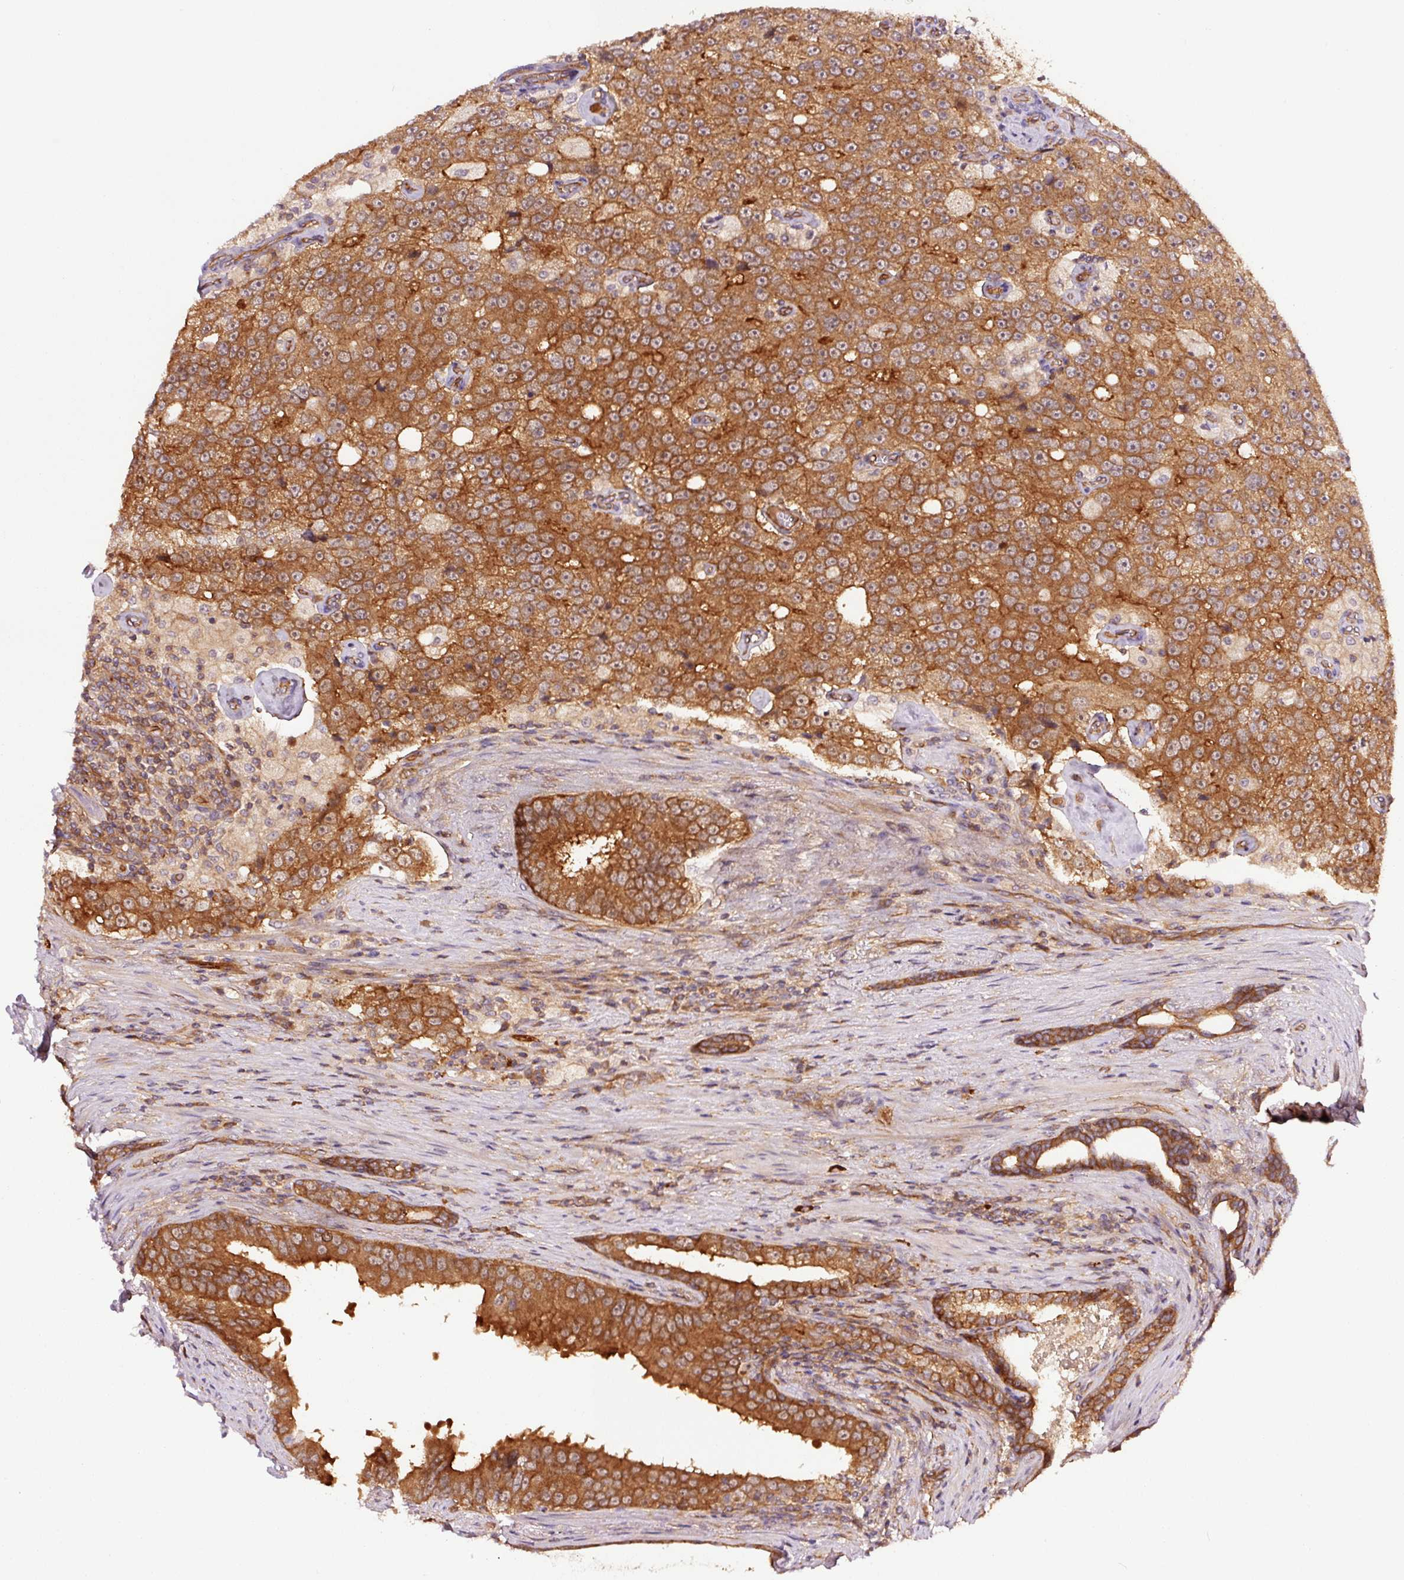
{"staining": {"intensity": "moderate", "quantity": ">75%", "location": "cytoplasmic/membranous"}, "tissue": "prostate cancer", "cell_type": "Tumor cells", "image_type": "cancer", "snomed": [{"axis": "morphology", "description": "Adenocarcinoma, High grade"}, {"axis": "topography", "description": "Prostate"}], "caption": "The histopathology image demonstrates a brown stain indicating the presence of a protein in the cytoplasmic/membranous of tumor cells in prostate cancer.", "gene": "METAP1", "patient": {"sex": "male", "age": 70}}